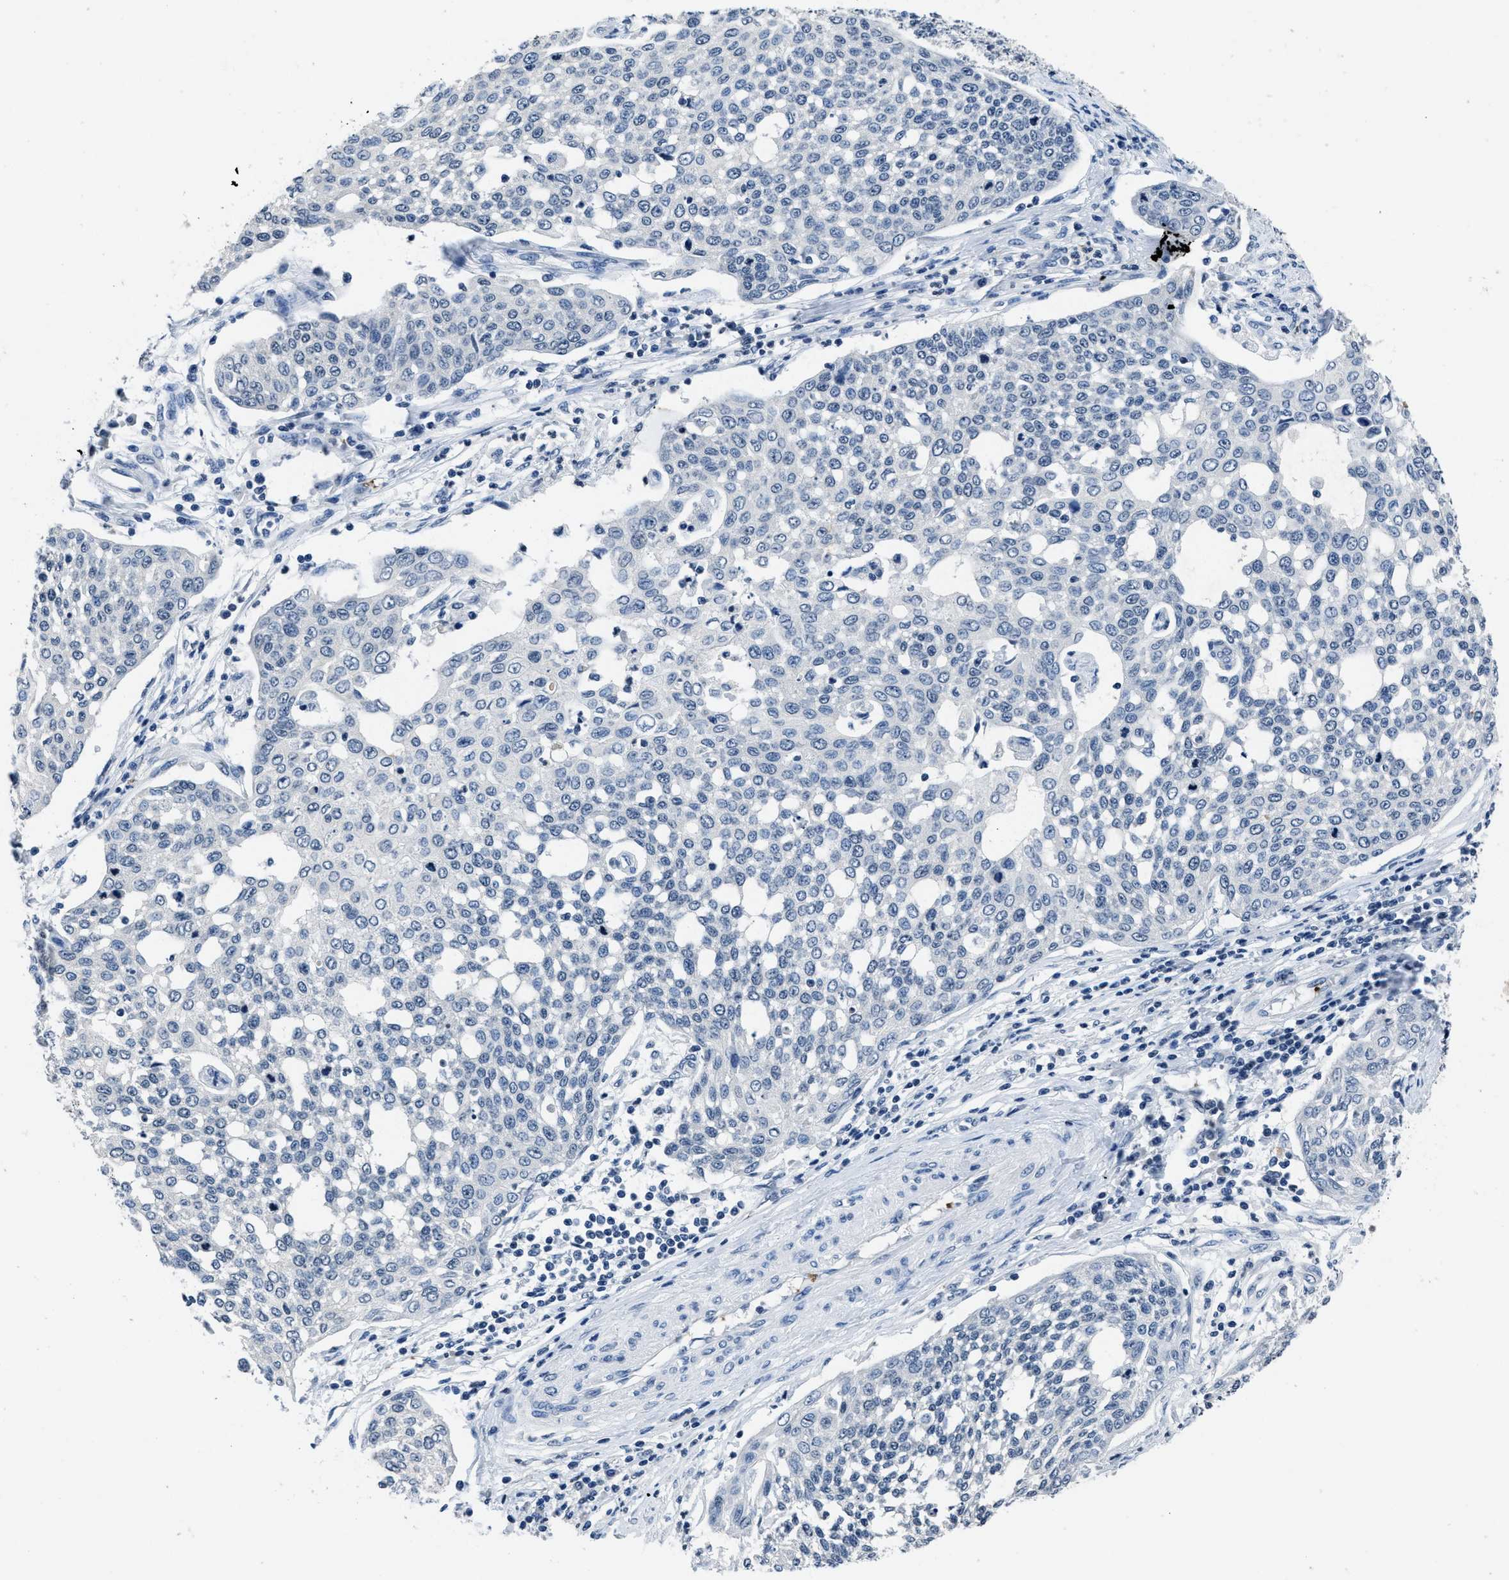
{"staining": {"intensity": "negative", "quantity": "none", "location": "none"}, "tissue": "cervical cancer", "cell_type": "Tumor cells", "image_type": "cancer", "snomed": [{"axis": "morphology", "description": "Squamous cell carcinoma, NOS"}, {"axis": "topography", "description": "Cervix"}], "caption": "The IHC photomicrograph has no significant staining in tumor cells of cervical cancer tissue.", "gene": "ITGA2B", "patient": {"sex": "female", "age": 34}}